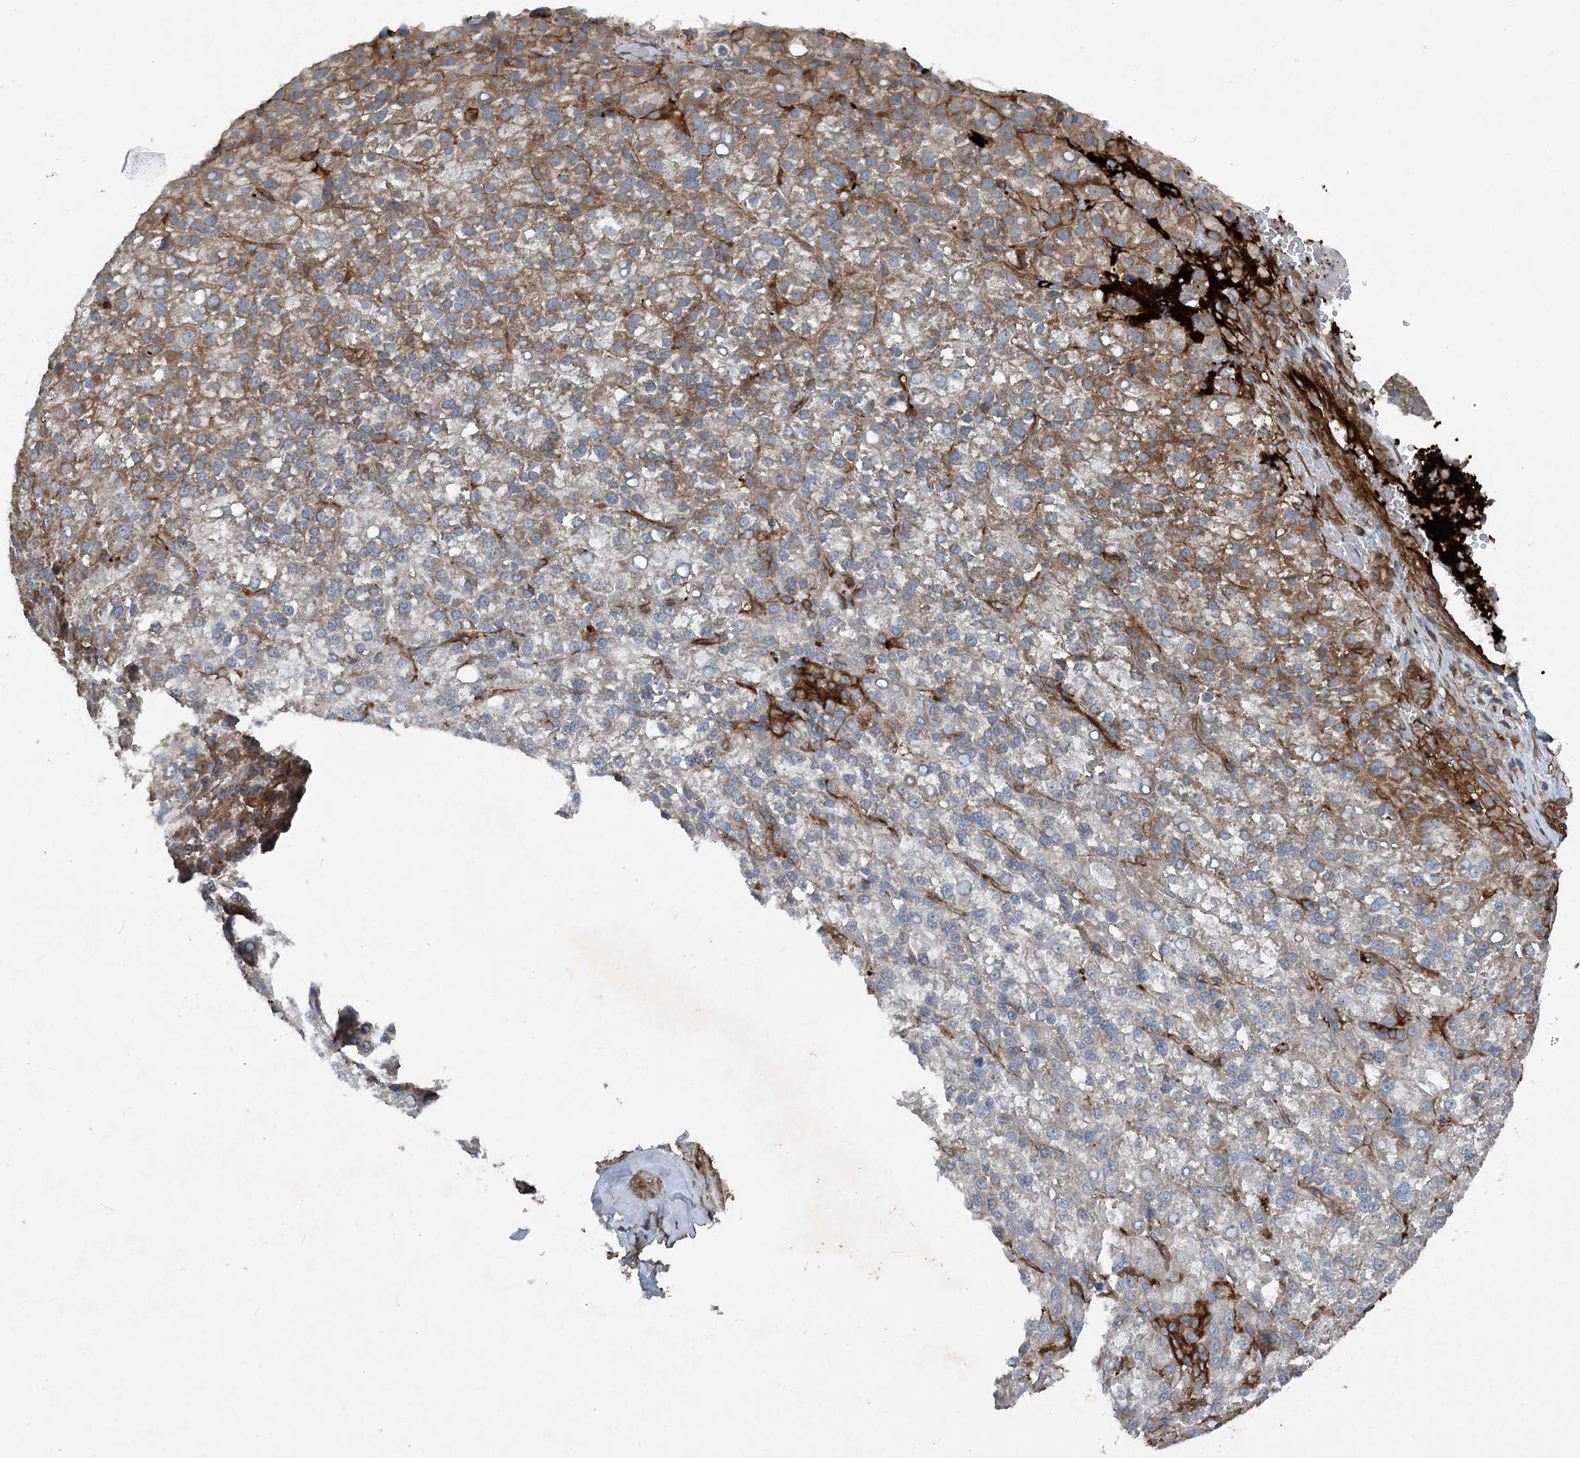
{"staining": {"intensity": "moderate", "quantity": "25%-75%", "location": "cytoplasmic/membranous"}, "tissue": "liver cancer", "cell_type": "Tumor cells", "image_type": "cancer", "snomed": [{"axis": "morphology", "description": "Carcinoma, Hepatocellular, NOS"}, {"axis": "topography", "description": "Liver"}], "caption": "Immunohistochemistry (IHC) histopathology image of neoplastic tissue: liver hepatocellular carcinoma stained using immunohistochemistry reveals medium levels of moderate protein expression localized specifically in the cytoplasmic/membranous of tumor cells, appearing as a cytoplasmic/membranous brown color.", "gene": "DGUOK", "patient": {"sex": "female", "age": 58}}